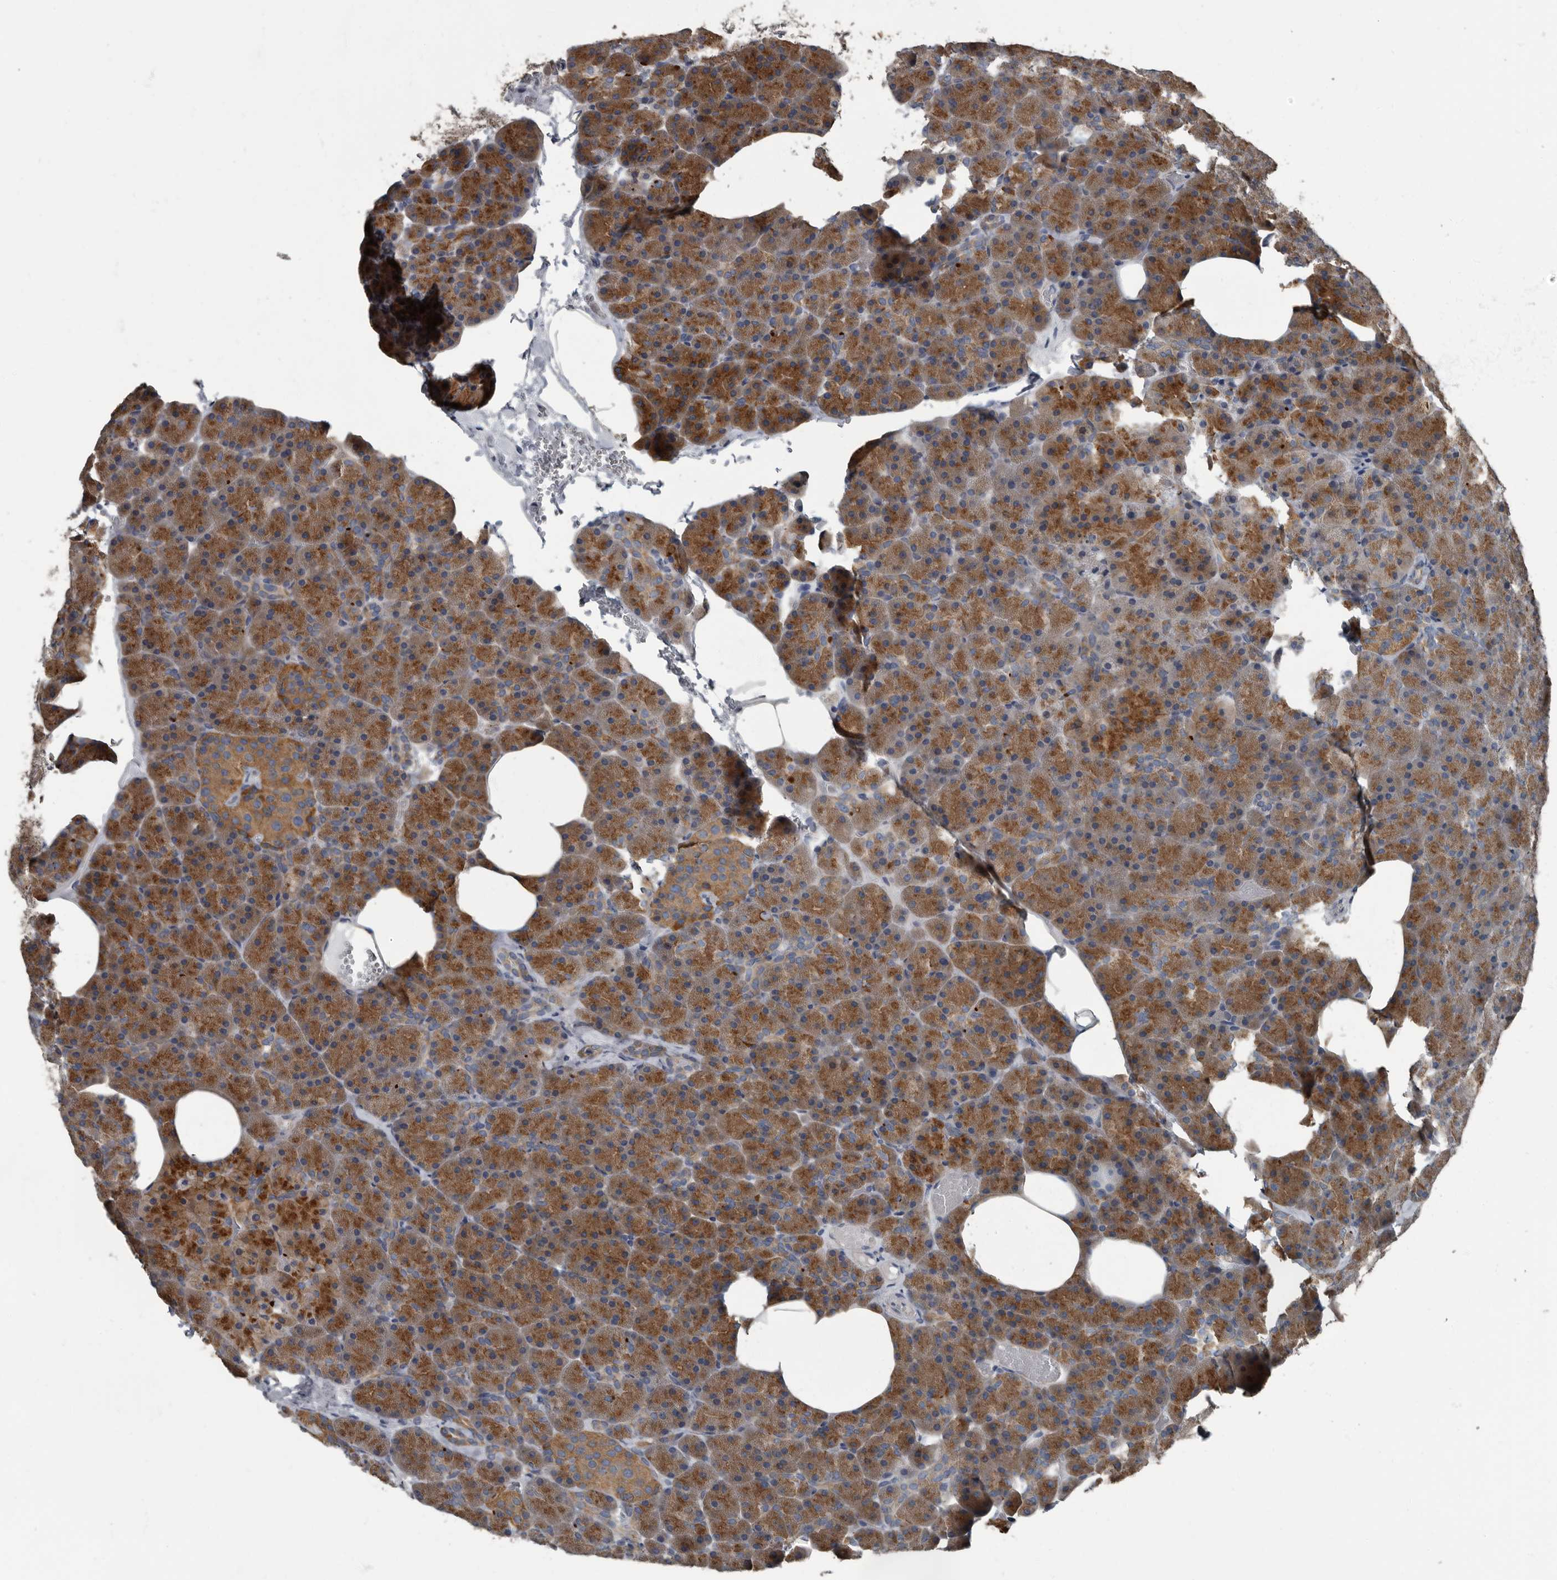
{"staining": {"intensity": "strong", "quantity": ">75%", "location": "cytoplasmic/membranous"}, "tissue": "pancreas", "cell_type": "Exocrine glandular cells", "image_type": "normal", "snomed": [{"axis": "morphology", "description": "Normal tissue, NOS"}, {"axis": "morphology", "description": "Carcinoid, malignant, NOS"}, {"axis": "topography", "description": "Pancreas"}], "caption": "IHC (DAB (3,3'-diaminobenzidine)) staining of benign pancreas exhibits strong cytoplasmic/membranous protein positivity in about >75% of exocrine glandular cells.", "gene": "TPD52L1", "patient": {"sex": "female", "age": 35}}